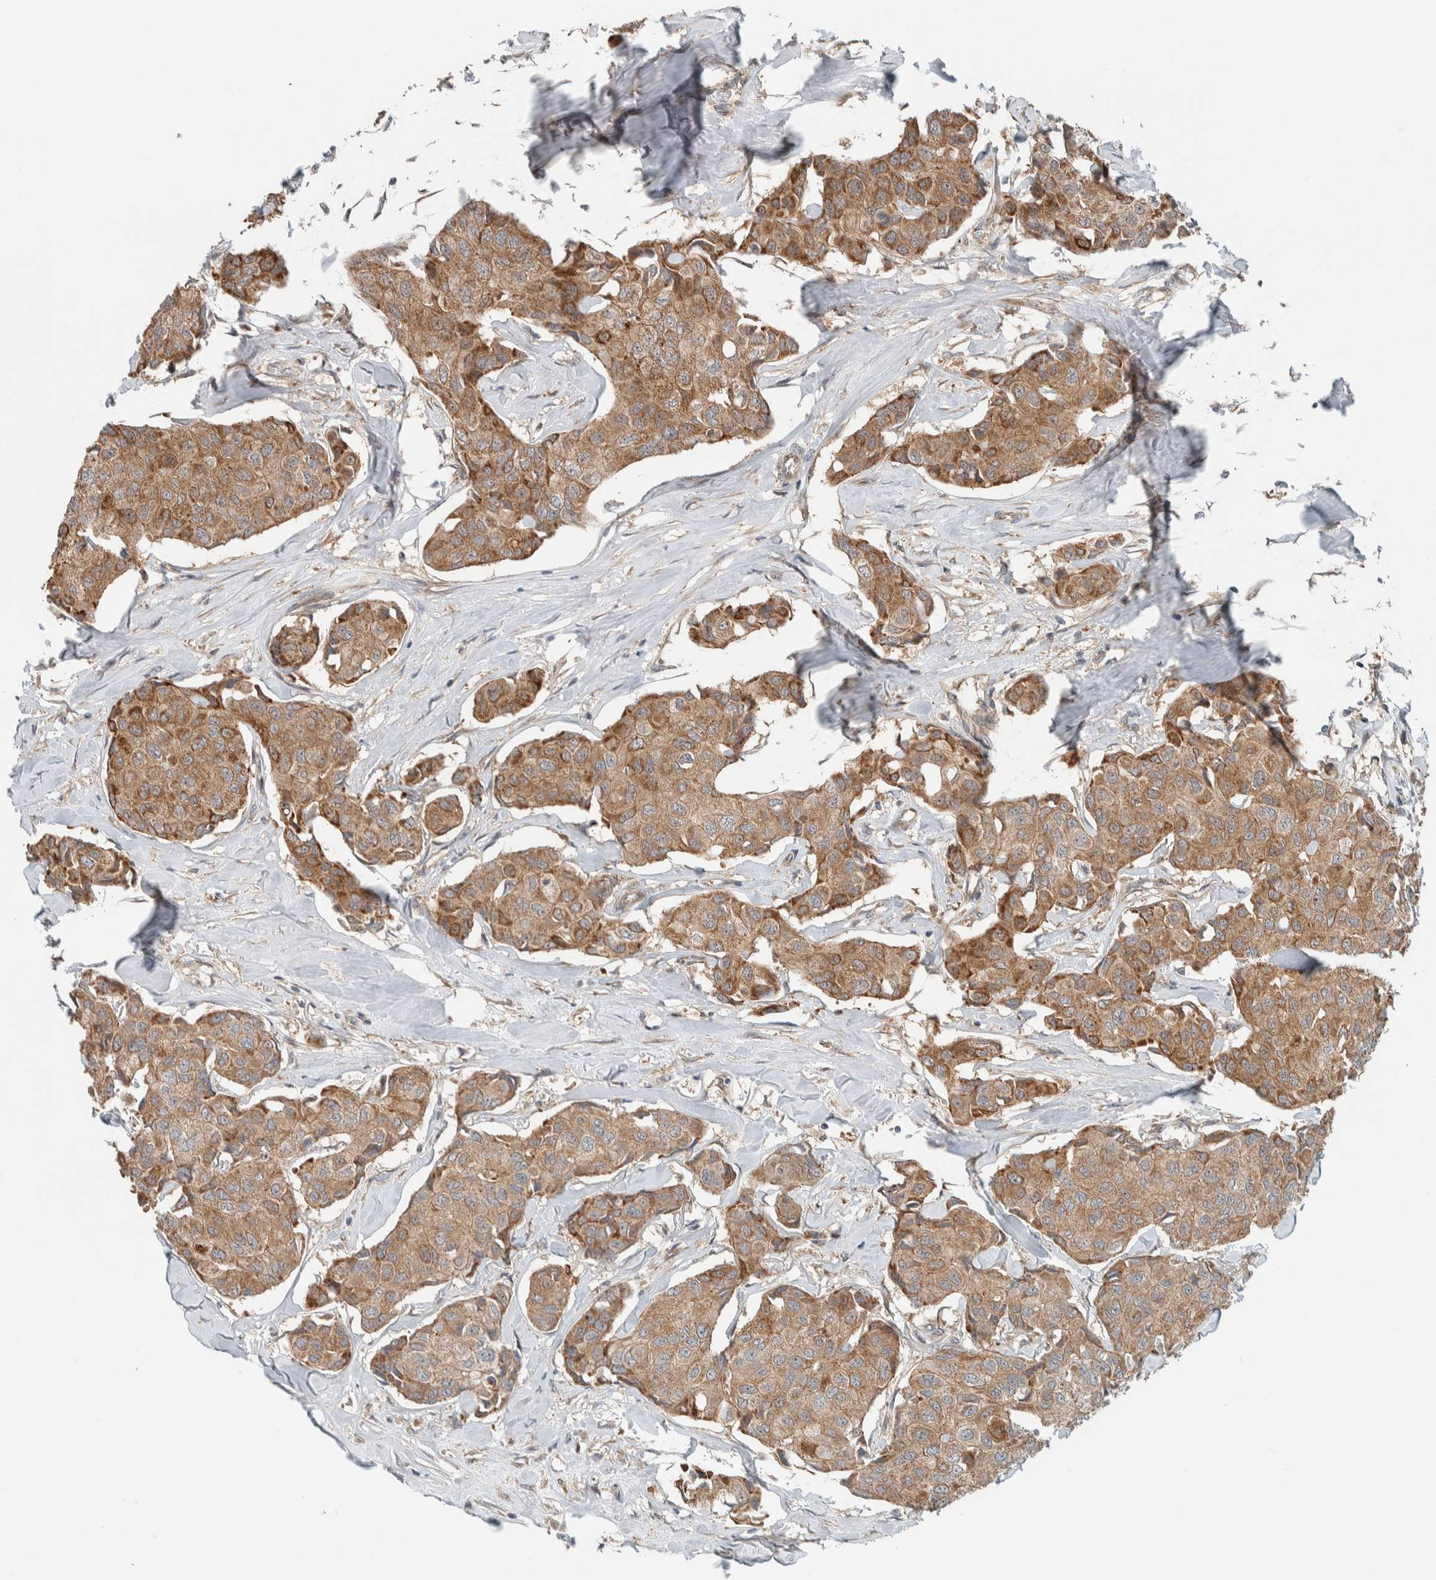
{"staining": {"intensity": "moderate", "quantity": ">75%", "location": "cytoplasmic/membranous"}, "tissue": "breast cancer", "cell_type": "Tumor cells", "image_type": "cancer", "snomed": [{"axis": "morphology", "description": "Duct carcinoma"}, {"axis": "topography", "description": "Breast"}], "caption": "Immunohistochemical staining of human breast cancer displays medium levels of moderate cytoplasmic/membranous staining in about >75% of tumor cells.", "gene": "RERE", "patient": {"sex": "female", "age": 80}}